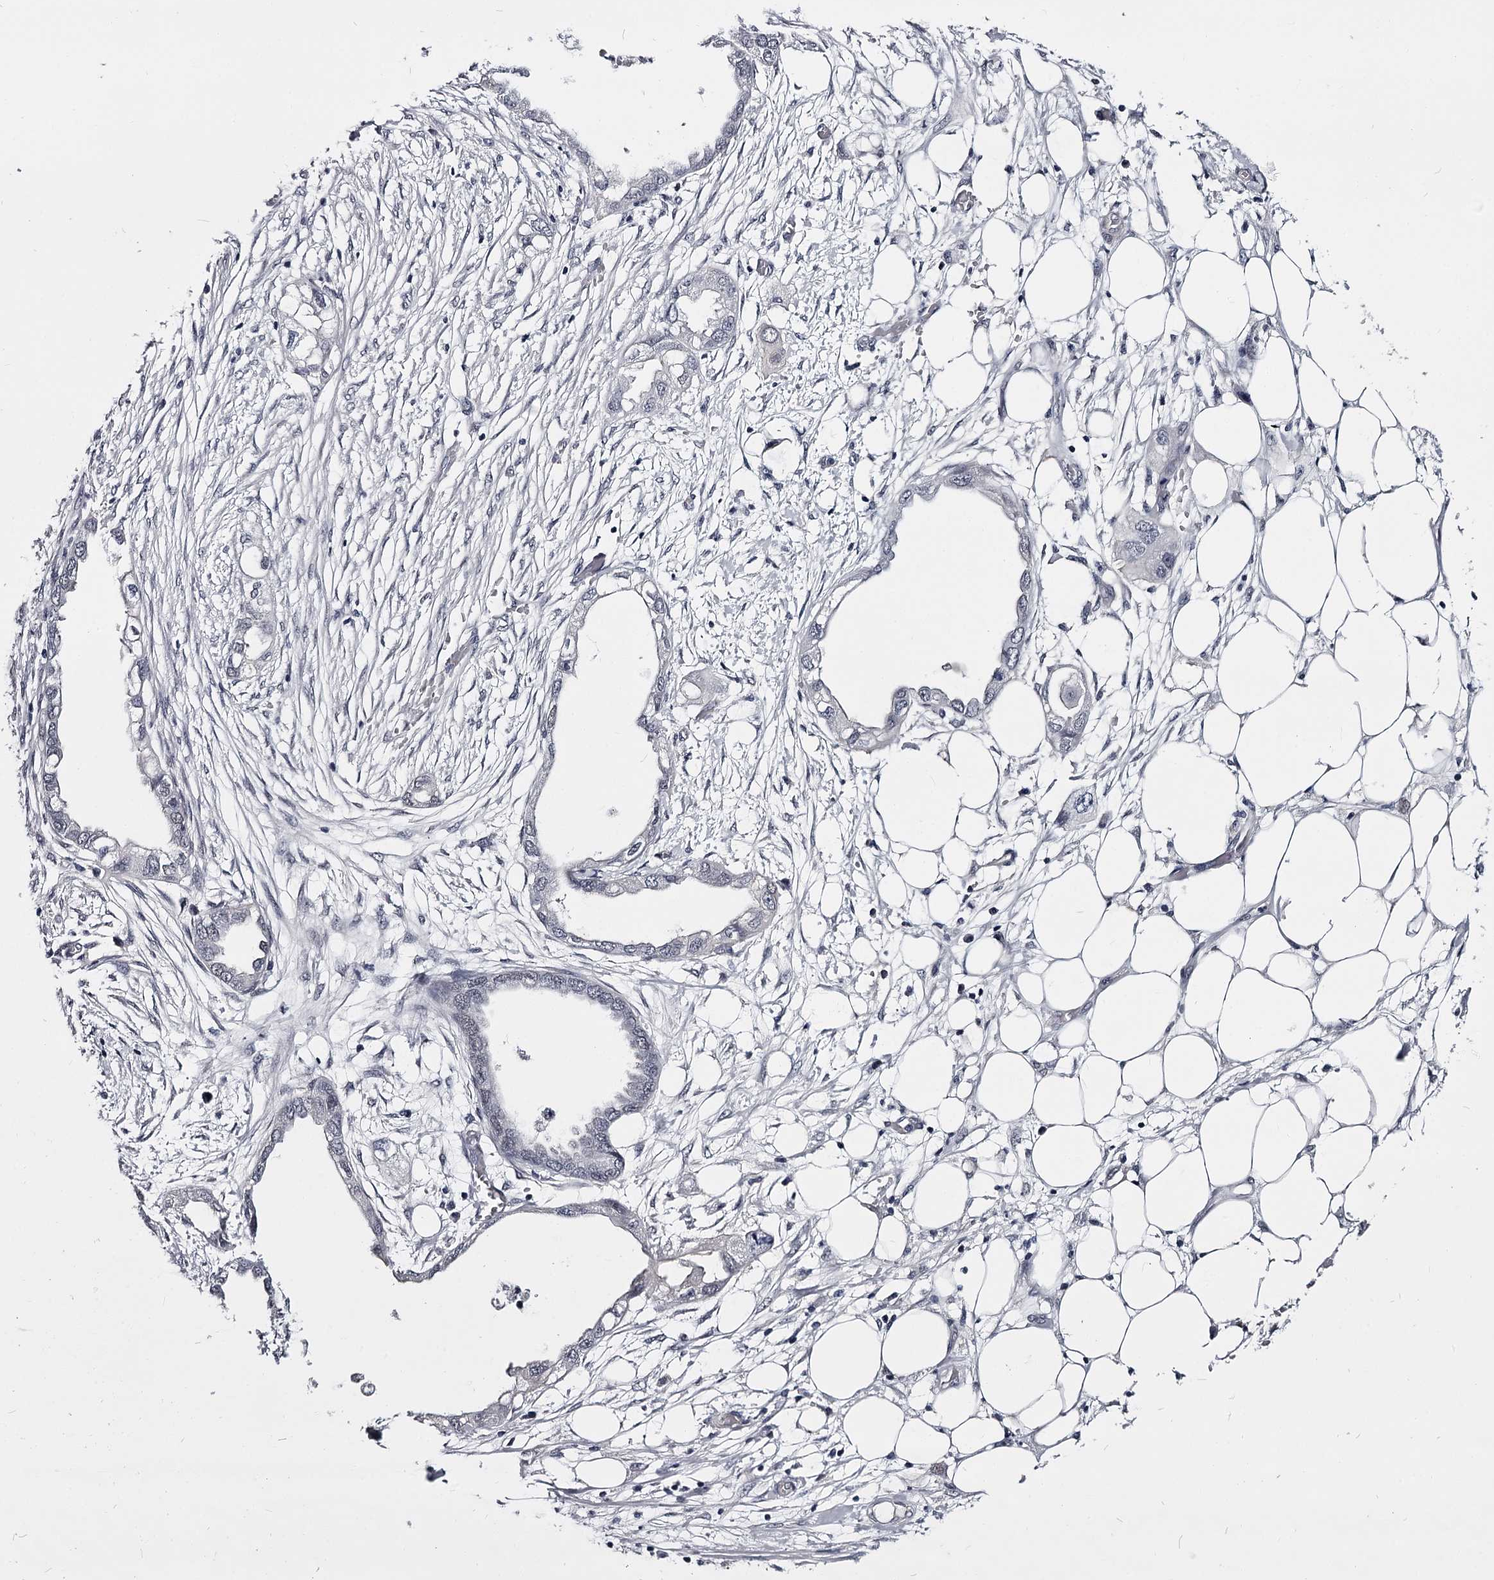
{"staining": {"intensity": "negative", "quantity": "none", "location": "none"}, "tissue": "endometrial cancer", "cell_type": "Tumor cells", "image_type": "cancer", "snomed": [{"axis": "morphology", "description": "Adenocarcinoma, NOS"}, {"axis": "morphology", "description": "Adenocarcinoma, metastatic, NOS"}, {"axis": "topography", "description": "Adipose tissue"}, {"axis": "topography", "description": "Endometrium"}], "caption": "Tumor cells are negative for protein expression in human endometrial cancer.", "gene": "OVOL2", "patient": {"sex": "female", "age": 67}}